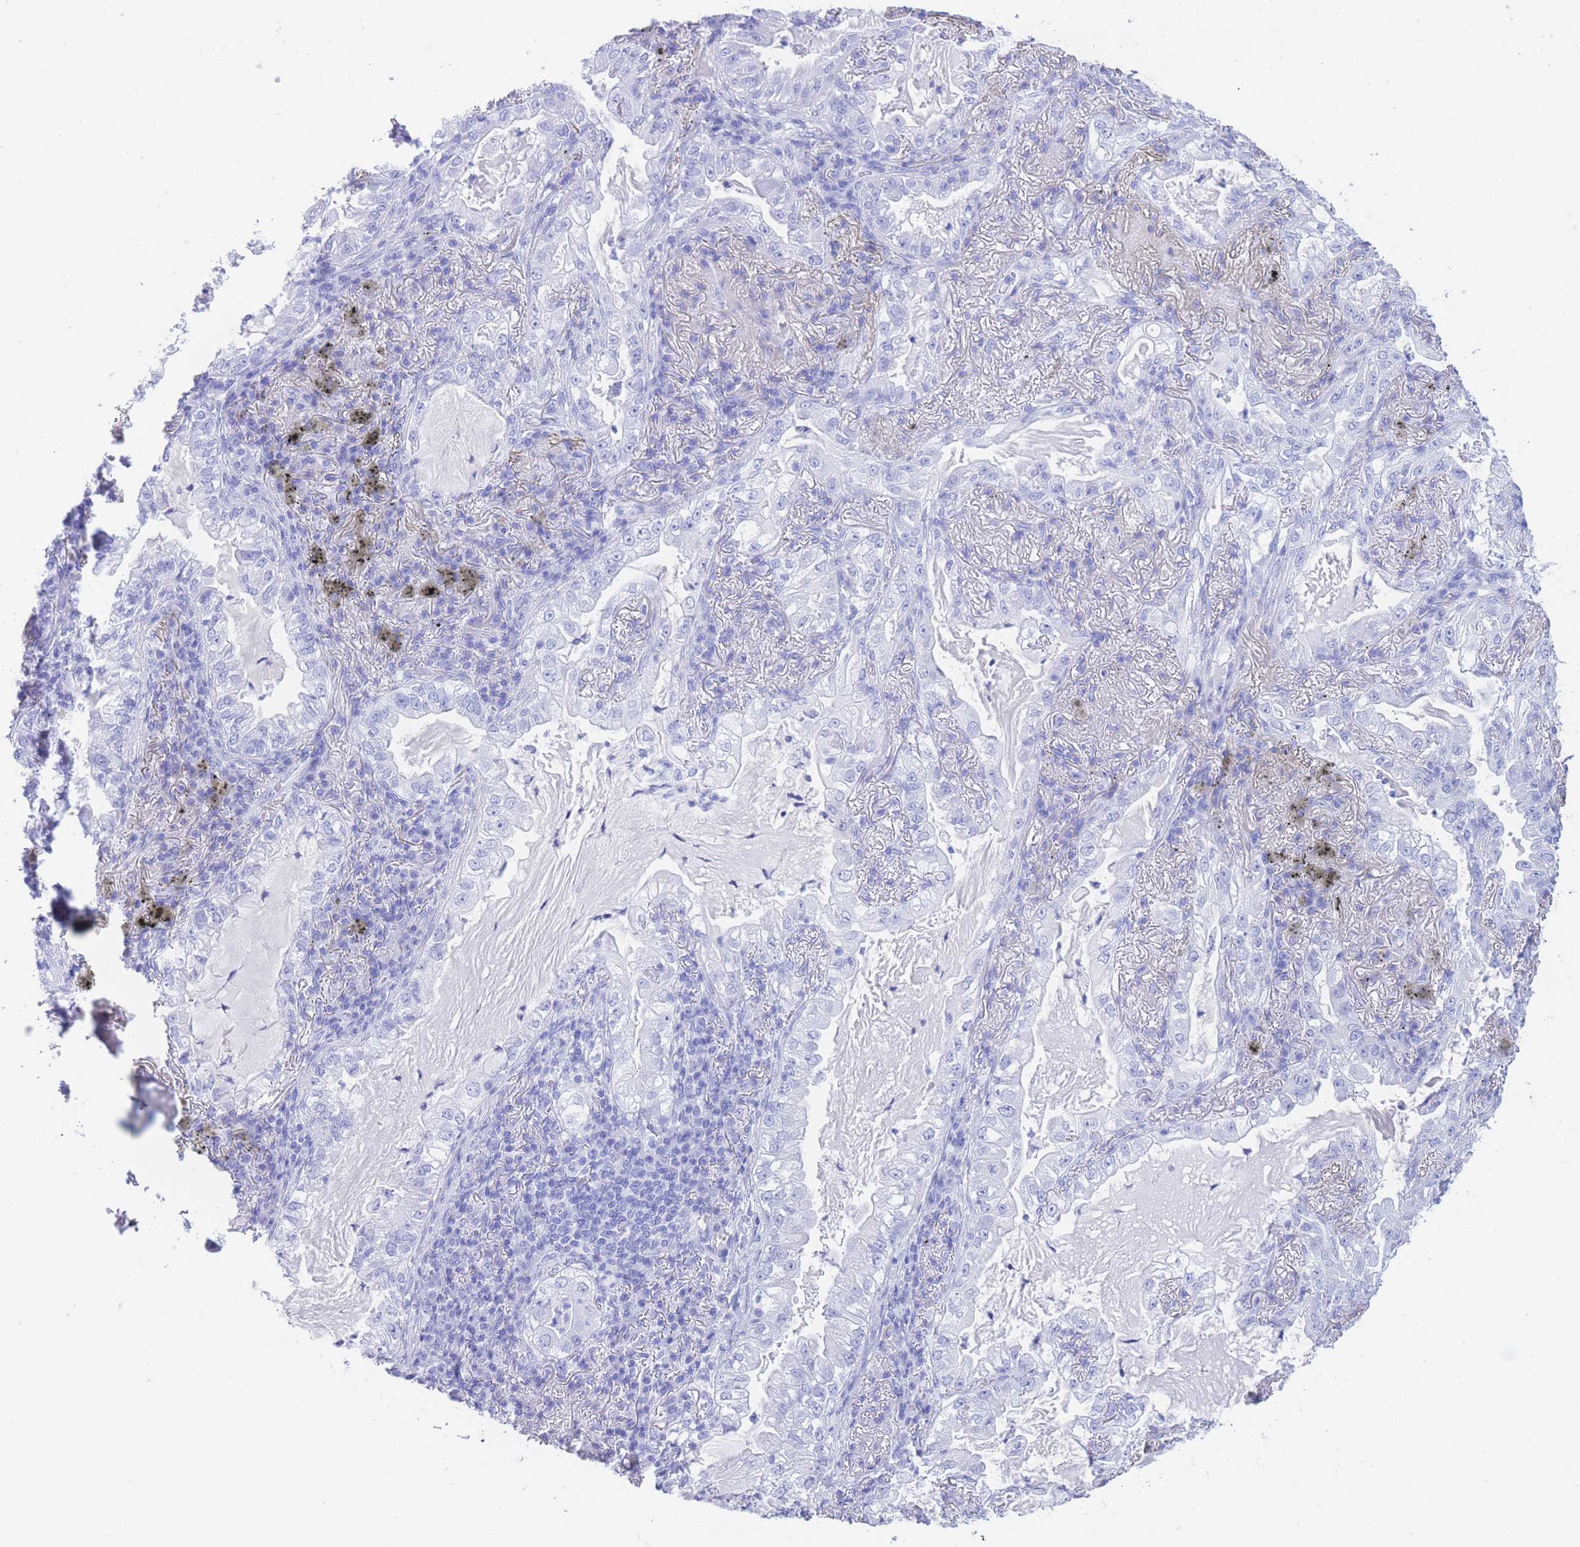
{"staining": {"intensity": "negative", "quantity": "none", "location": "none"}, "tissue": "lung cancer", "cell_type": "Tumor cells", "image_type": "cancer", "snomed": [{"axis": "morphology", "description": "Adenocarcinoma, NOS"}, {"axis": "topography", "description": "Lung"}], "caption": "This is a image of IHC staining of lung cancer, which shows no expression in tumor cells.", "gene": "SLCO1B3", "patient": {"sex": "female", "age": 73}}